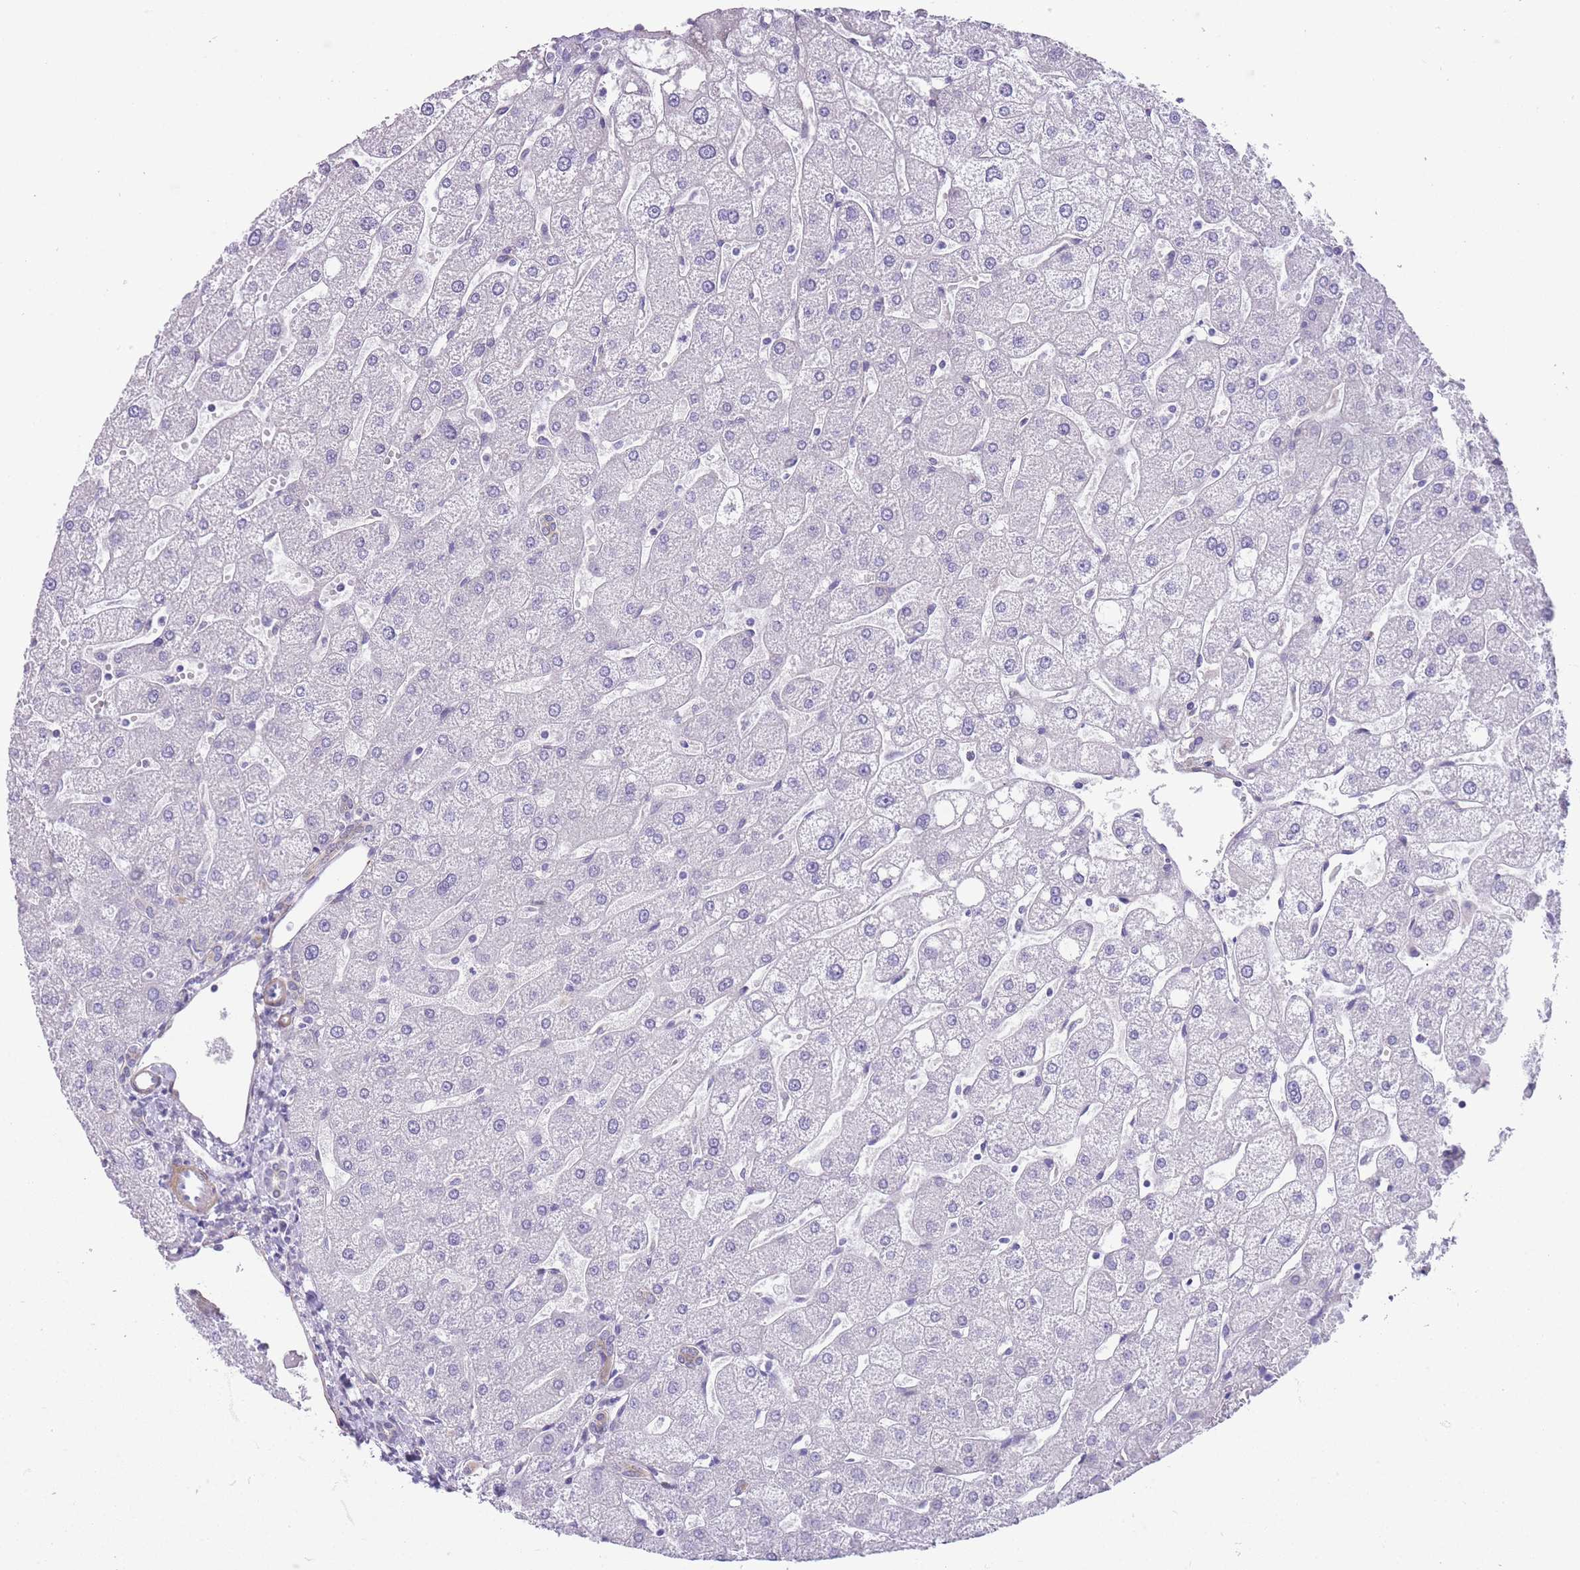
{"staining": {"intensity": "negative", "quantity": "none", "location": "none"}, "tissue": "liver", "cell_type": "Cholangiocytes", "image_type": "normal", "snomed": [{"axis": "morphology", "description": "Normal tissue, NOS"}, {"axis": "topography", "description": "Liver"}], "caption": "High magnification brightfield microscopy of unremarkable liver stained with DAB (brown) and counterstained with hematoxylin (blue): cholangiocytes show no significant expression.", "gene": "OR11H12", "patient": {"sex": "male", "age": 67}}